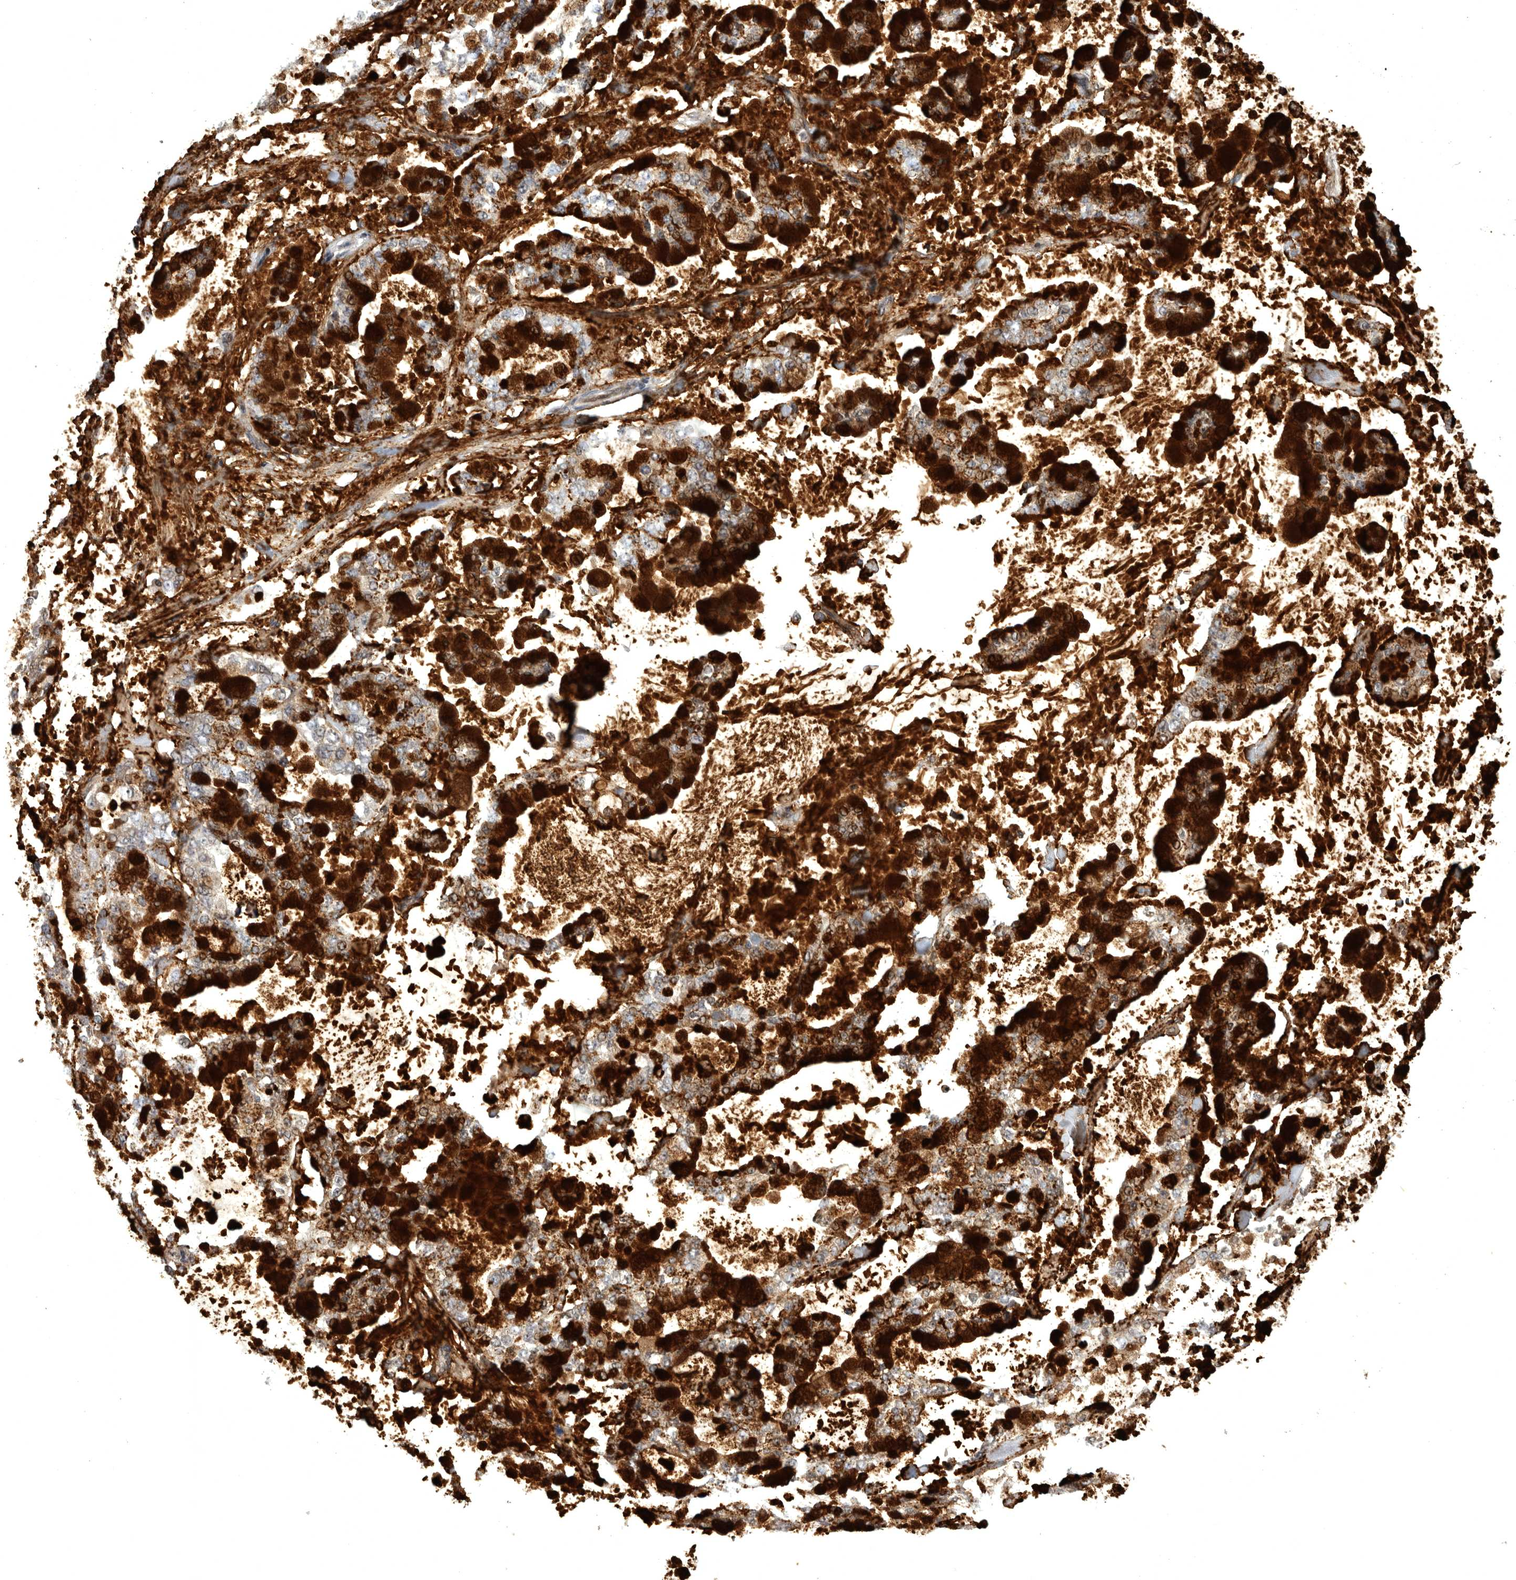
{"staining": {"intensity": "strong", "quantity": ">75%", "location": "cytoplasmic/membranous"}, "tissue": "stomach cancer", "cell_type": "Tumor cells", "image_type": "cancer", "snomed": [{"axis": "morphology", "description": "Normal tissue, NOS"}, {"axis": "morphology", "description": "Adenocarcinoma, NOS"}, {"axis": "topography", "description": "Stomach, upper"}, {"axis": "topography", "description": "Stomach"}], "caption": "High-power microscopy captured an immunohistochemistry image of stomach adenocarcinoma, revealing strong cytoplasmic/membranous staining in about >75% of tumor cells.", "gene": "MAN2A1", "patient": {"sex": "male", "age": 76}}